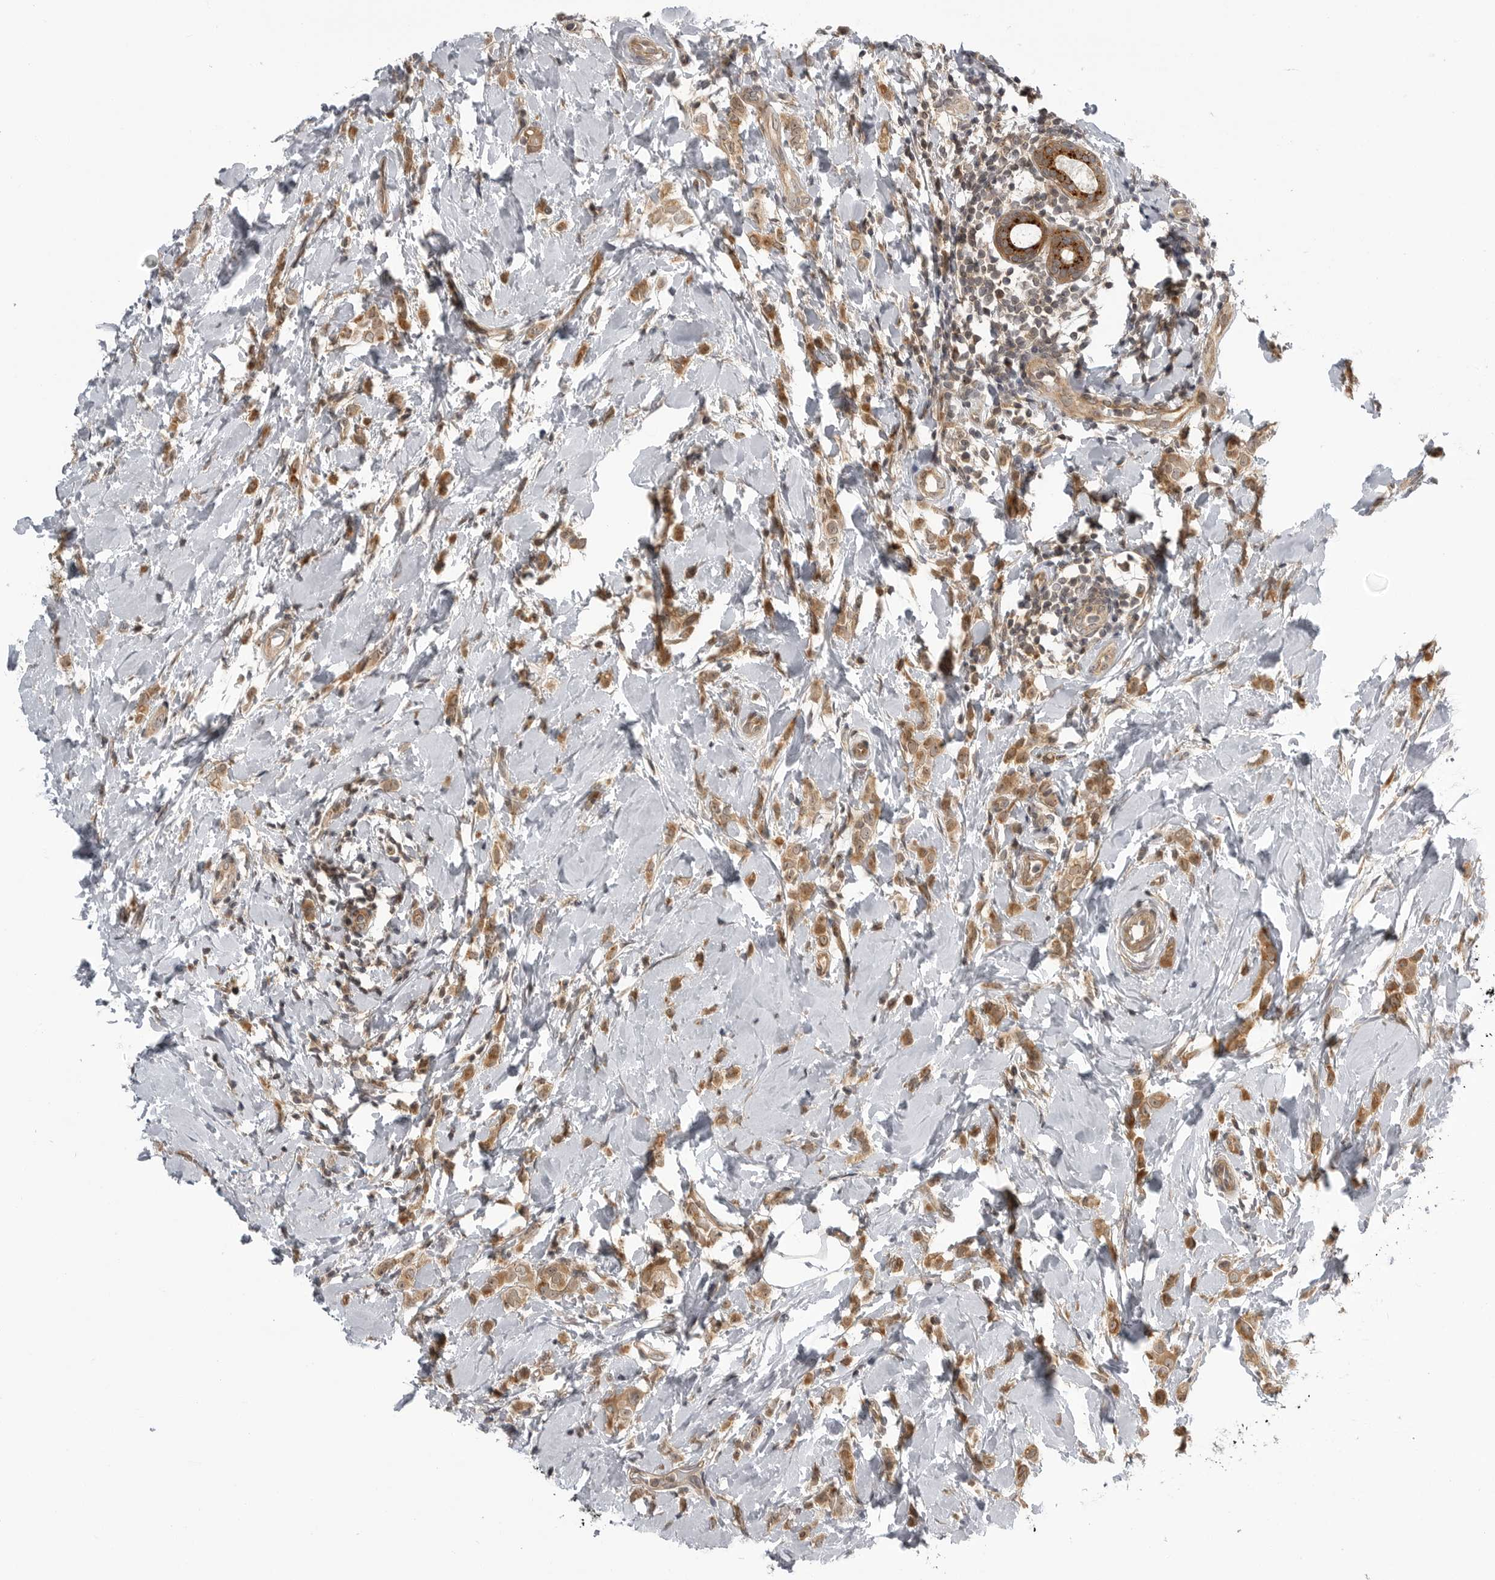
{"staining": {"intensity": "moderate", "quantity": ">75%", "location": "cytoplasmic/membranous"}, "tissue": "breast cancer", "cell_type": "Tumor cells", "image_type": "cancer", "snomed": [{"axis": "morphology", "description": "Lobular carcinoma"}, {"axis": "topography", "description": "Breast"}], "caption": "Moderate cytoplasmic/membranous protein positivity is present in approximately >75% of tumor cells in breast lobular carcinoma. The staining is performed using DAB (3,3'-diaminobenzidine) brown chromogen to label protein expression. The nuclei are counter-stained blue using hematoxylin.", "gene": "LRRC45", "patient": {"sex": "female", "age": 47}}